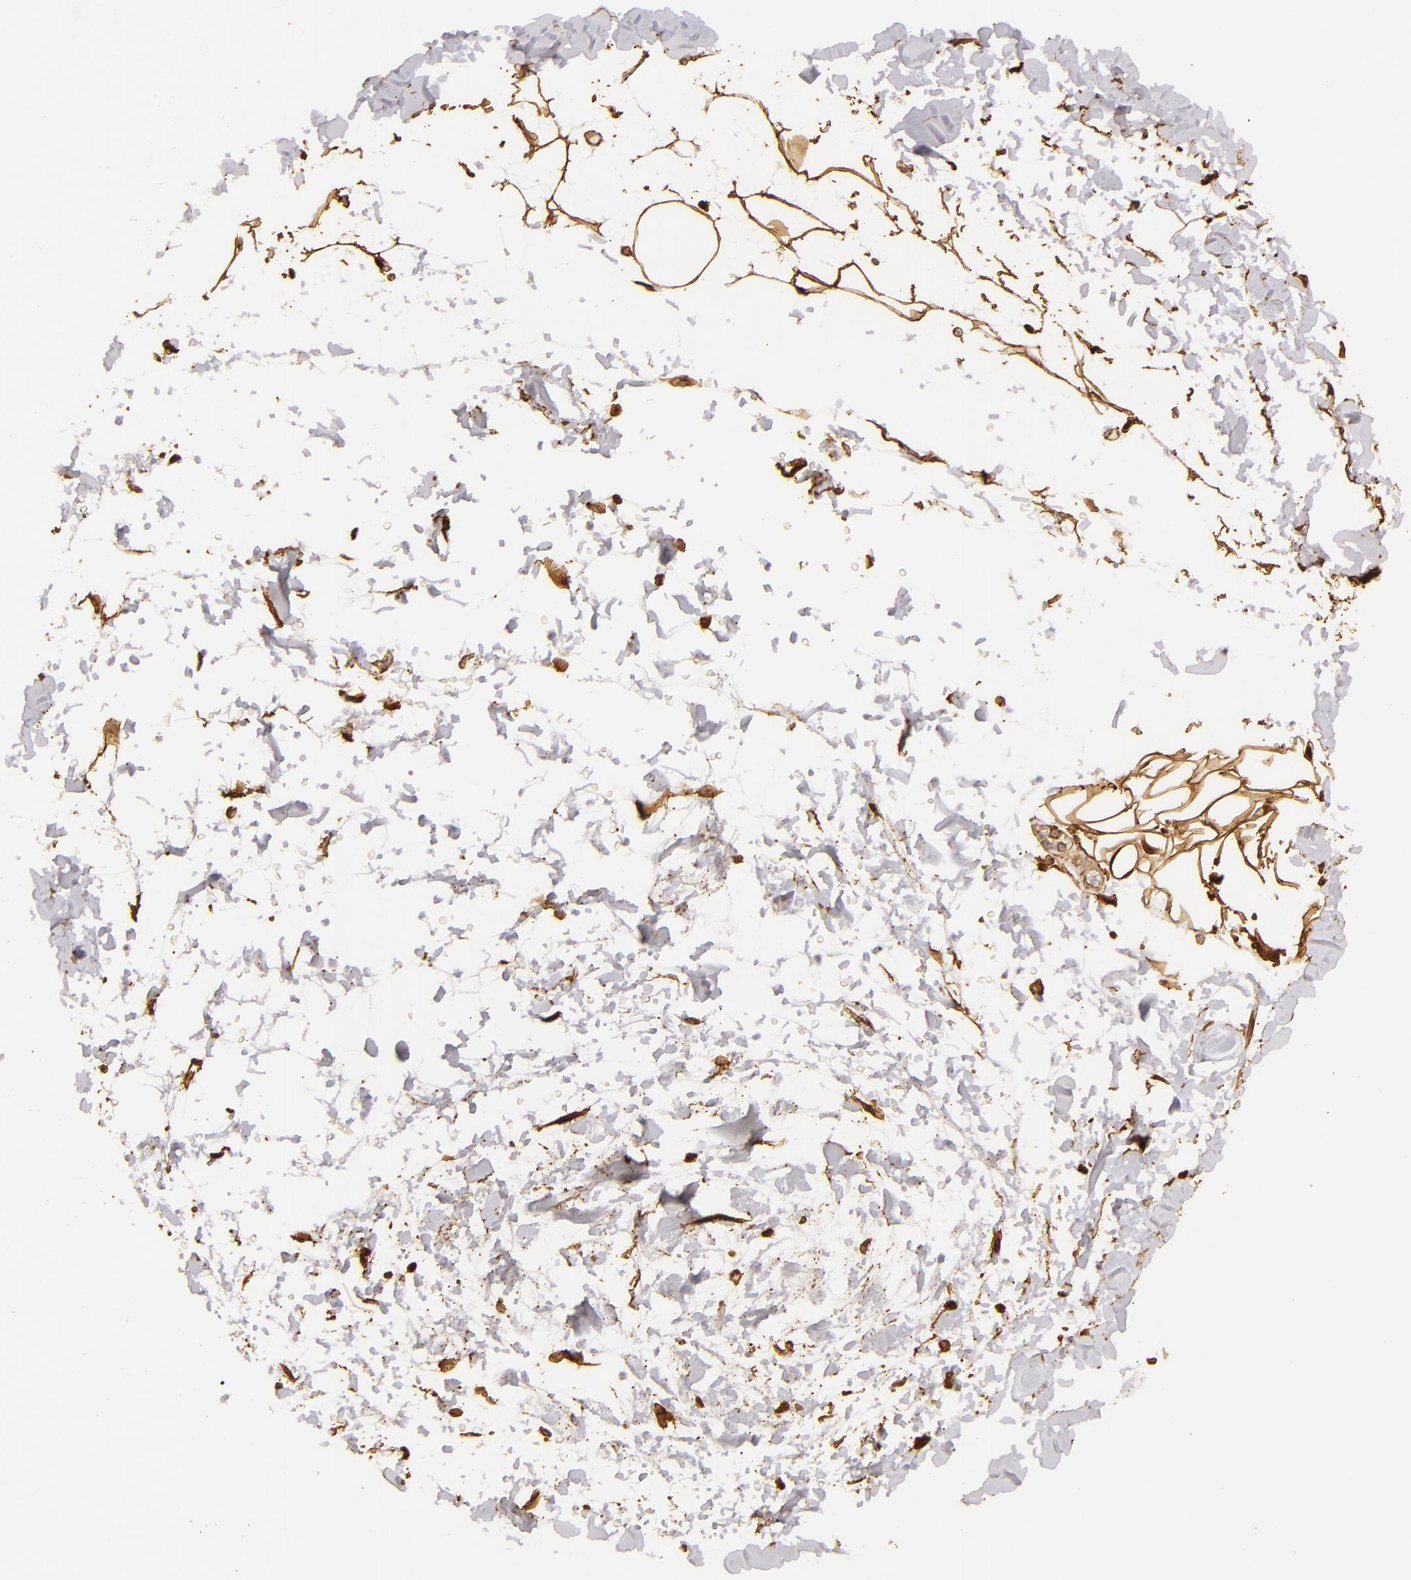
{"staining": {"intensity": "strong", "quantity": ">75%", "location": "cytoplasmic/membranous"}, "tissue": "adipose tissue", "cell_type": "Adipocytes", "image_type": "normal", "snomed": [{"axis": "morphology", "description": "Normal tissue, NOS"}, {"axis": "topography", "description": "Soft tissue"}], "caption": "High-power microscopy captured an IHC micrograph of benign adipose tissue, revealing strong cytoplasmic/membranous positivity in about >75% of adipocytes.", "gene": "HSPB6", "patient": {"sex": "male", "age": 72}}